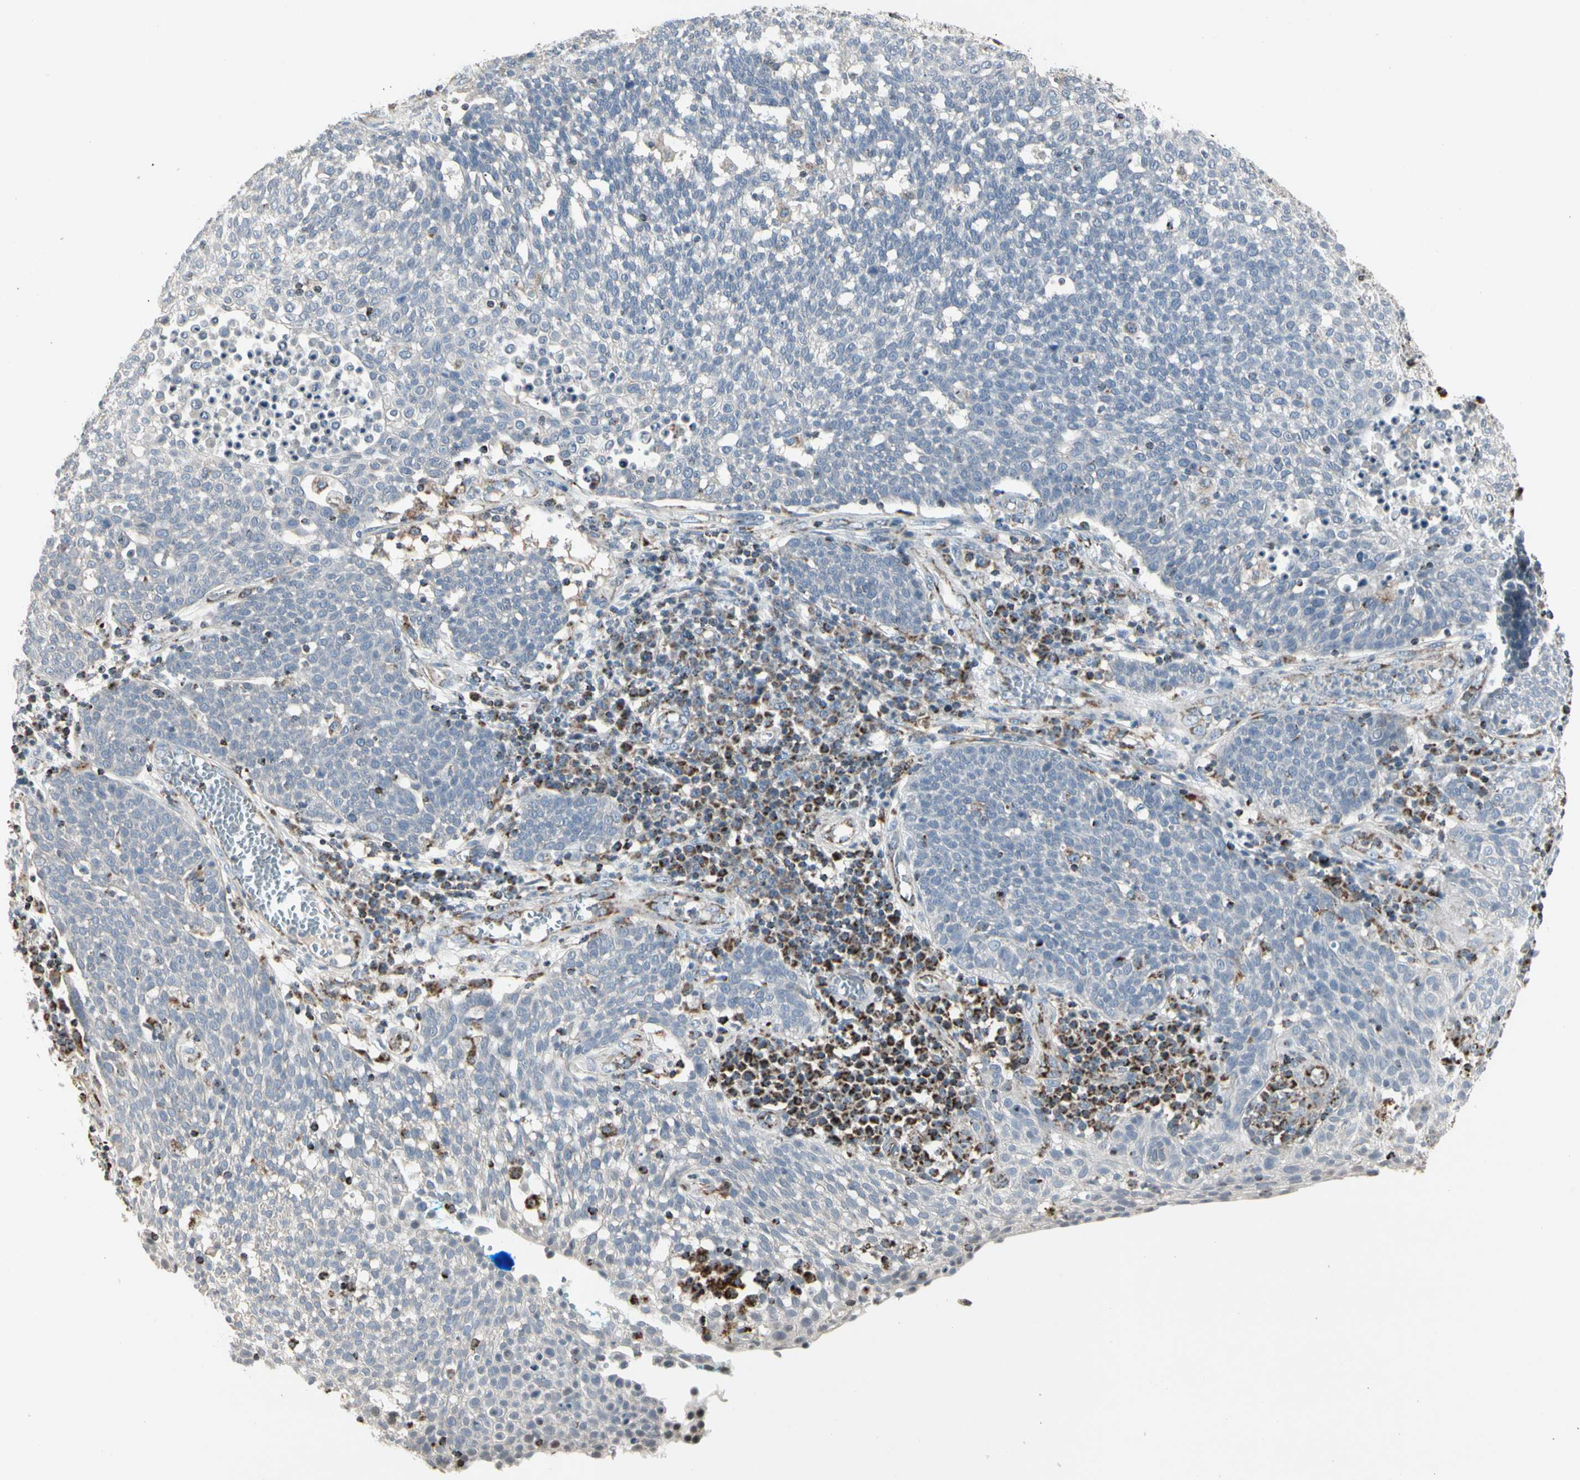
{"staining": {"intensity": "negative", "quantity": "none", "location": "none"}, "tissue": "cervical cancer", "cell_type": "Tumor cells", "image_type": "cancer", "snomed": [{"axis": "morphology", "description": "Squamous cell carcinoma, NOS"}, {"axis": "topography", "description": "Cervix"}], "caption": "Immunohistochemistry (IHC) photomicrograph of squamous cell carcinoma (cervical) stained for a protein (brown), which reveals no positivity in tumor cells.", "gene": "TMEM176A", "patient": {"sex": "female", "age": 34}}